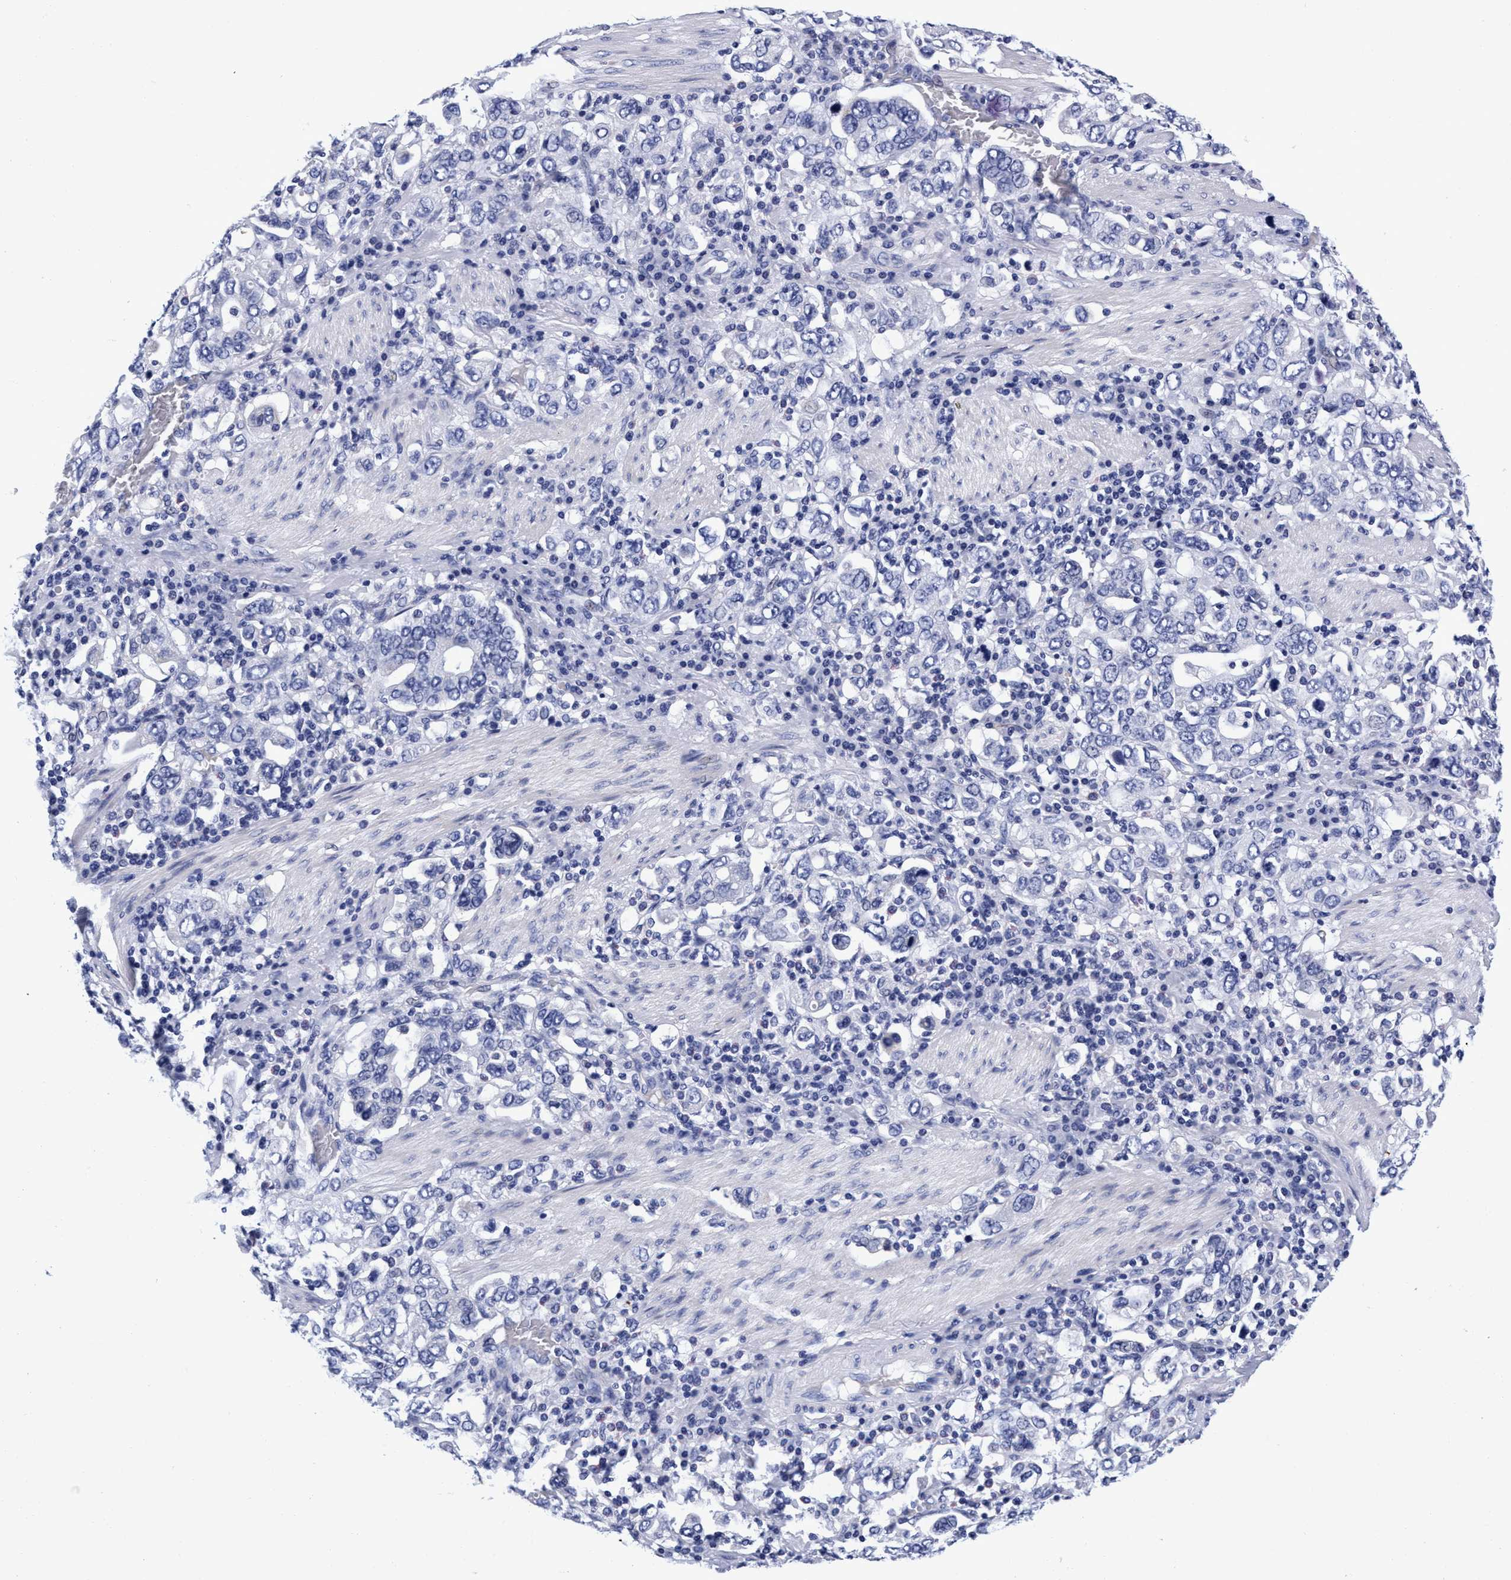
{"staining": {"intensity": "negative", "quantity": "none", "location": "none"}, "tissue": "stomach cancer", "cell_type": "Tumor cells", "image_type": "cancer", "snomed": [{"axis": "morphology", "description": "Adenocarcinoma, NOS"}, {"axis": "topography", "description": "Stomach, upper"}], "caption": "Immunohistochemistry micrograph of neoplastic tissue: stomach cancer (adenocarcinoma) stained with DAB exhibits no significant protein staining in tumor cells.", "gene": "PLPPR1", "patient": {"sex": "male", "age": 62}}